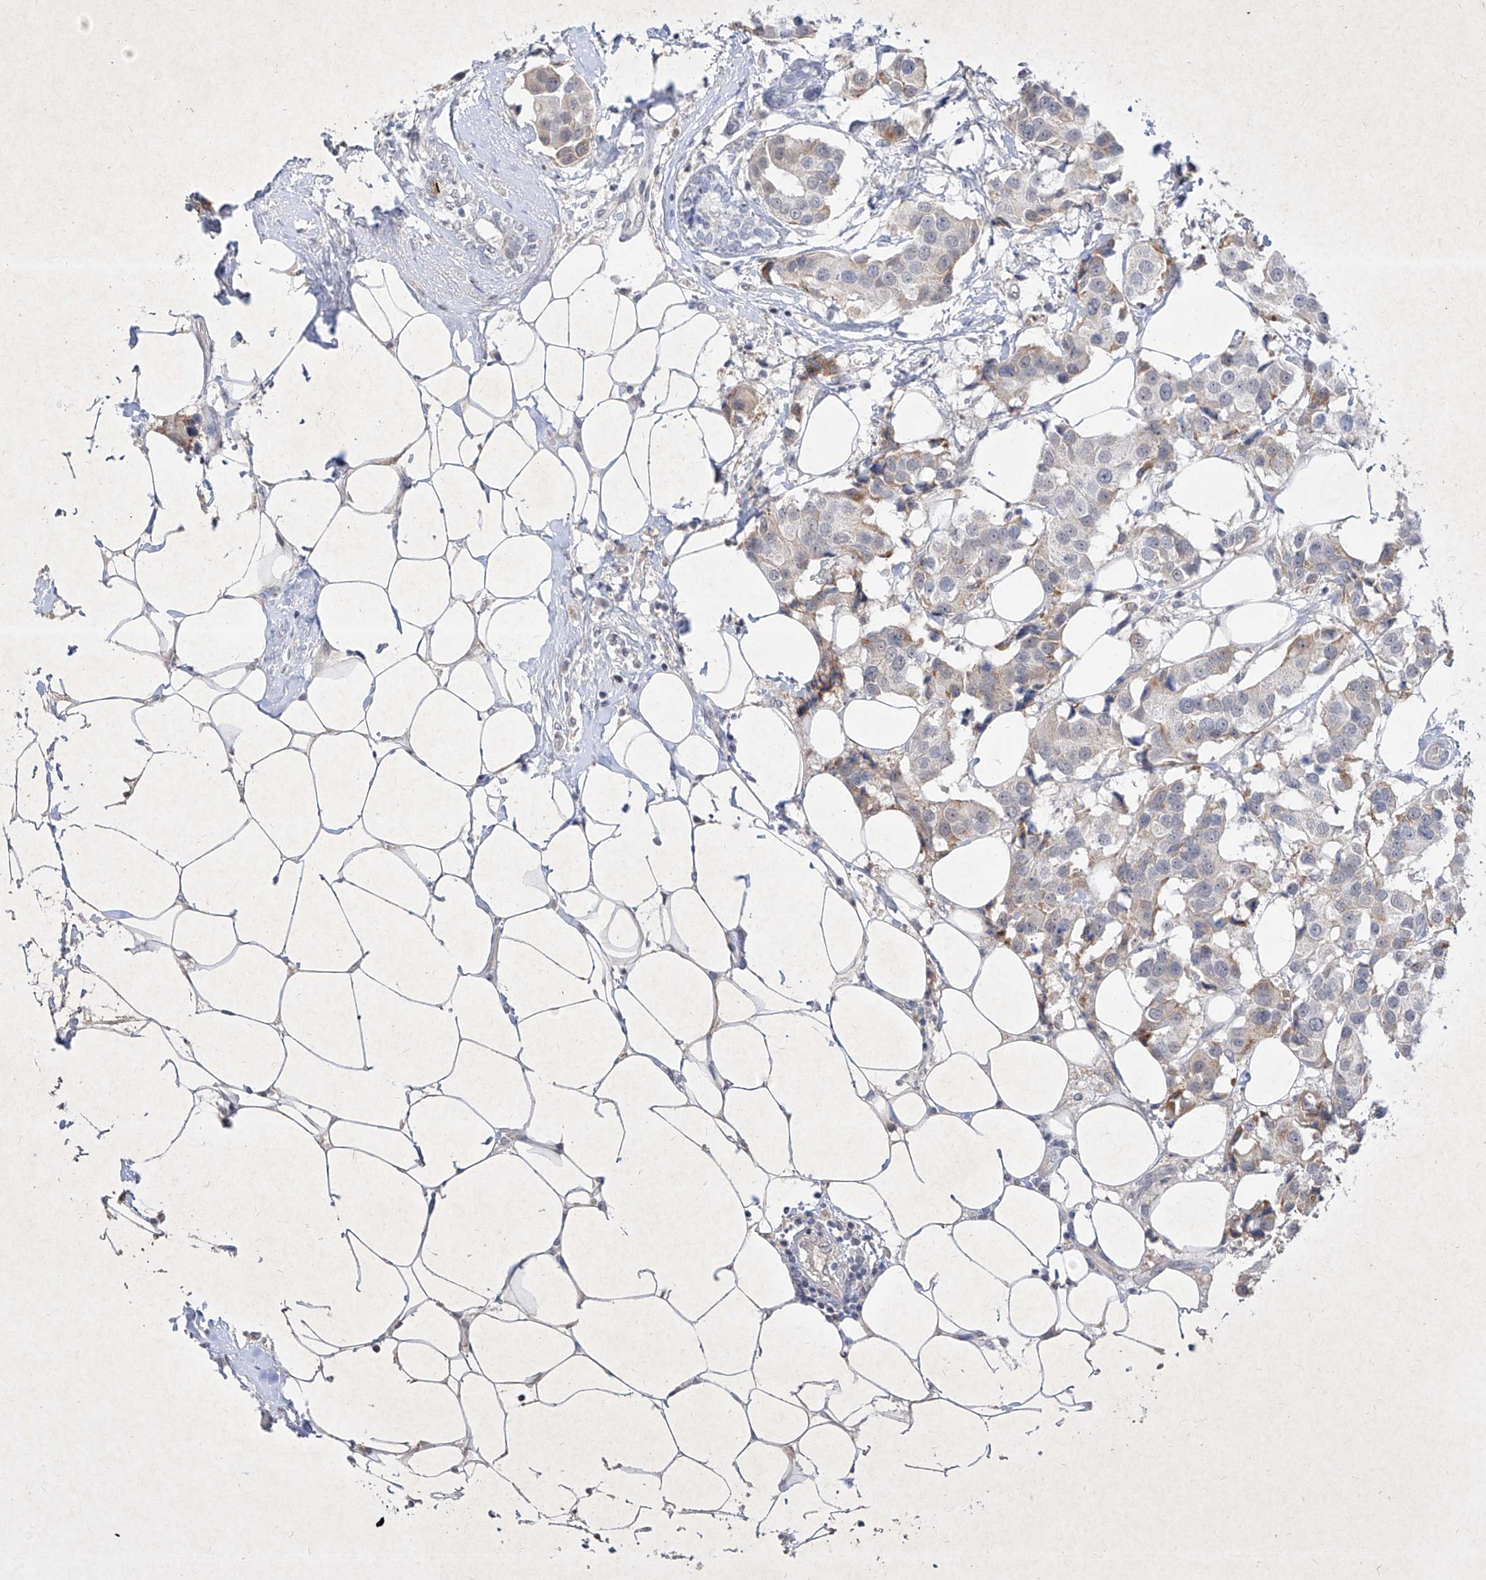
{"staining": {"intensity": "weak", "quantity": "<25%", "location": "cytoplasmic/membranous"}, "tissue": "breast cancer", "cell_type": "Tumor cells", "image_type": "cancer", "snomed": [{"axis": "morphology", "description": "Normal tissue, NOS"}, {"axis": "morphology", "description": "Duct carcinoma"}, {"axis": "topography", "description": "Breast"}], "caption": "Breast invasive ductal carcinoma was stained to show a protein in brown. There is no significant positivity in tumor cells. (DAB (3,3'-diaminobenzidine) immunohistochemistry with hematoxylin counter stain).", "gene": "C4A", "patient": {"sex": "female", "age": 39}}